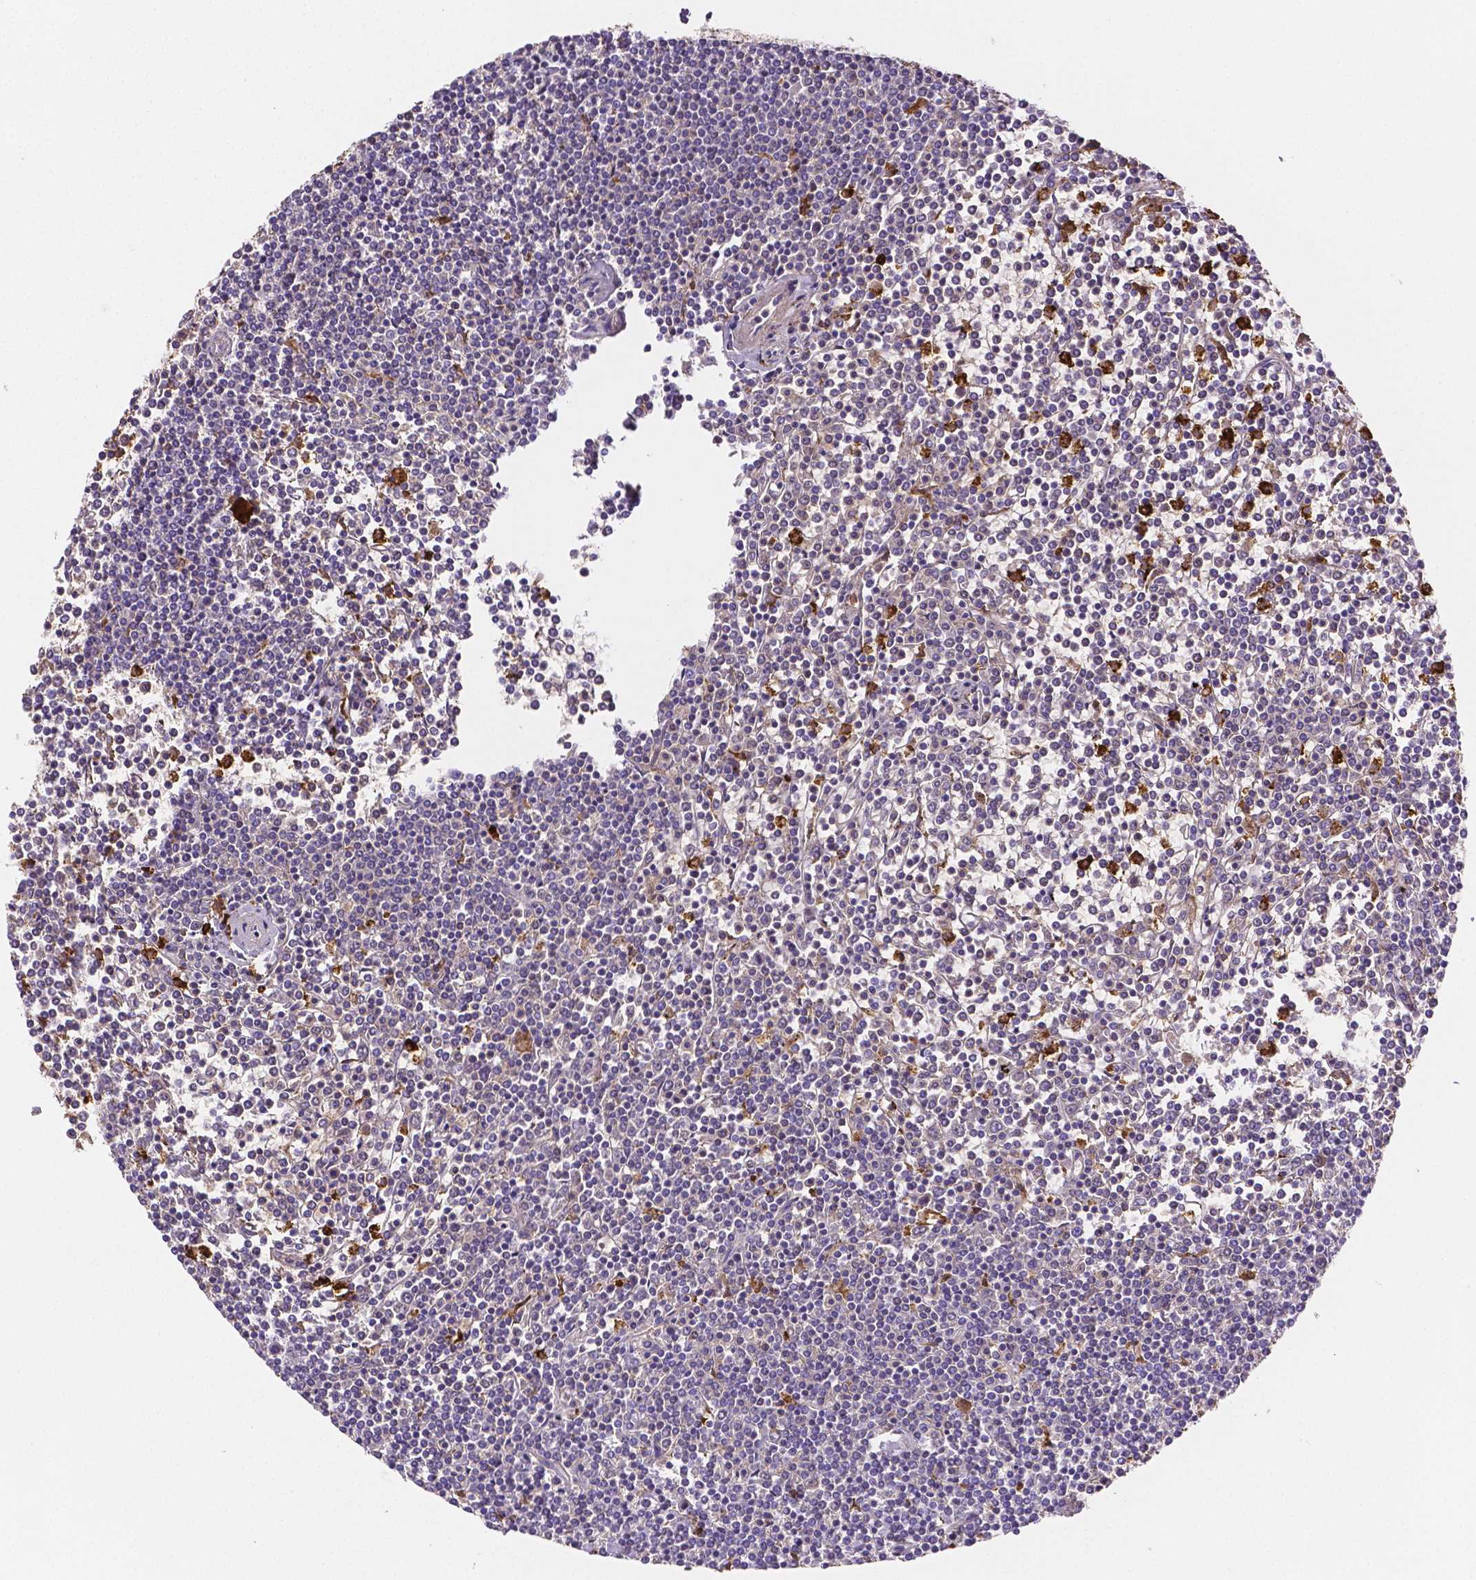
{"staining": {"intensity": "negative", "quantity": "none", "location": "none"}, "tissue": "lymphoma", "cell_type": "Tumor cells", "image_type": "cancer", "snomed": [{"axis": "morphology", "description": "Malignant lymphoma, non-Hodgkin's type, Low grade"}, {"axis": "topography", "description": "Spleen"}], "caption": "DAB immunohistochemical staining of low-grade malignant lymphoma, non-Hodgkin's type displays no significant positivity in tumor cells.", "gene": "MMP9", "patient": {"sex": "female", "age": 19}}